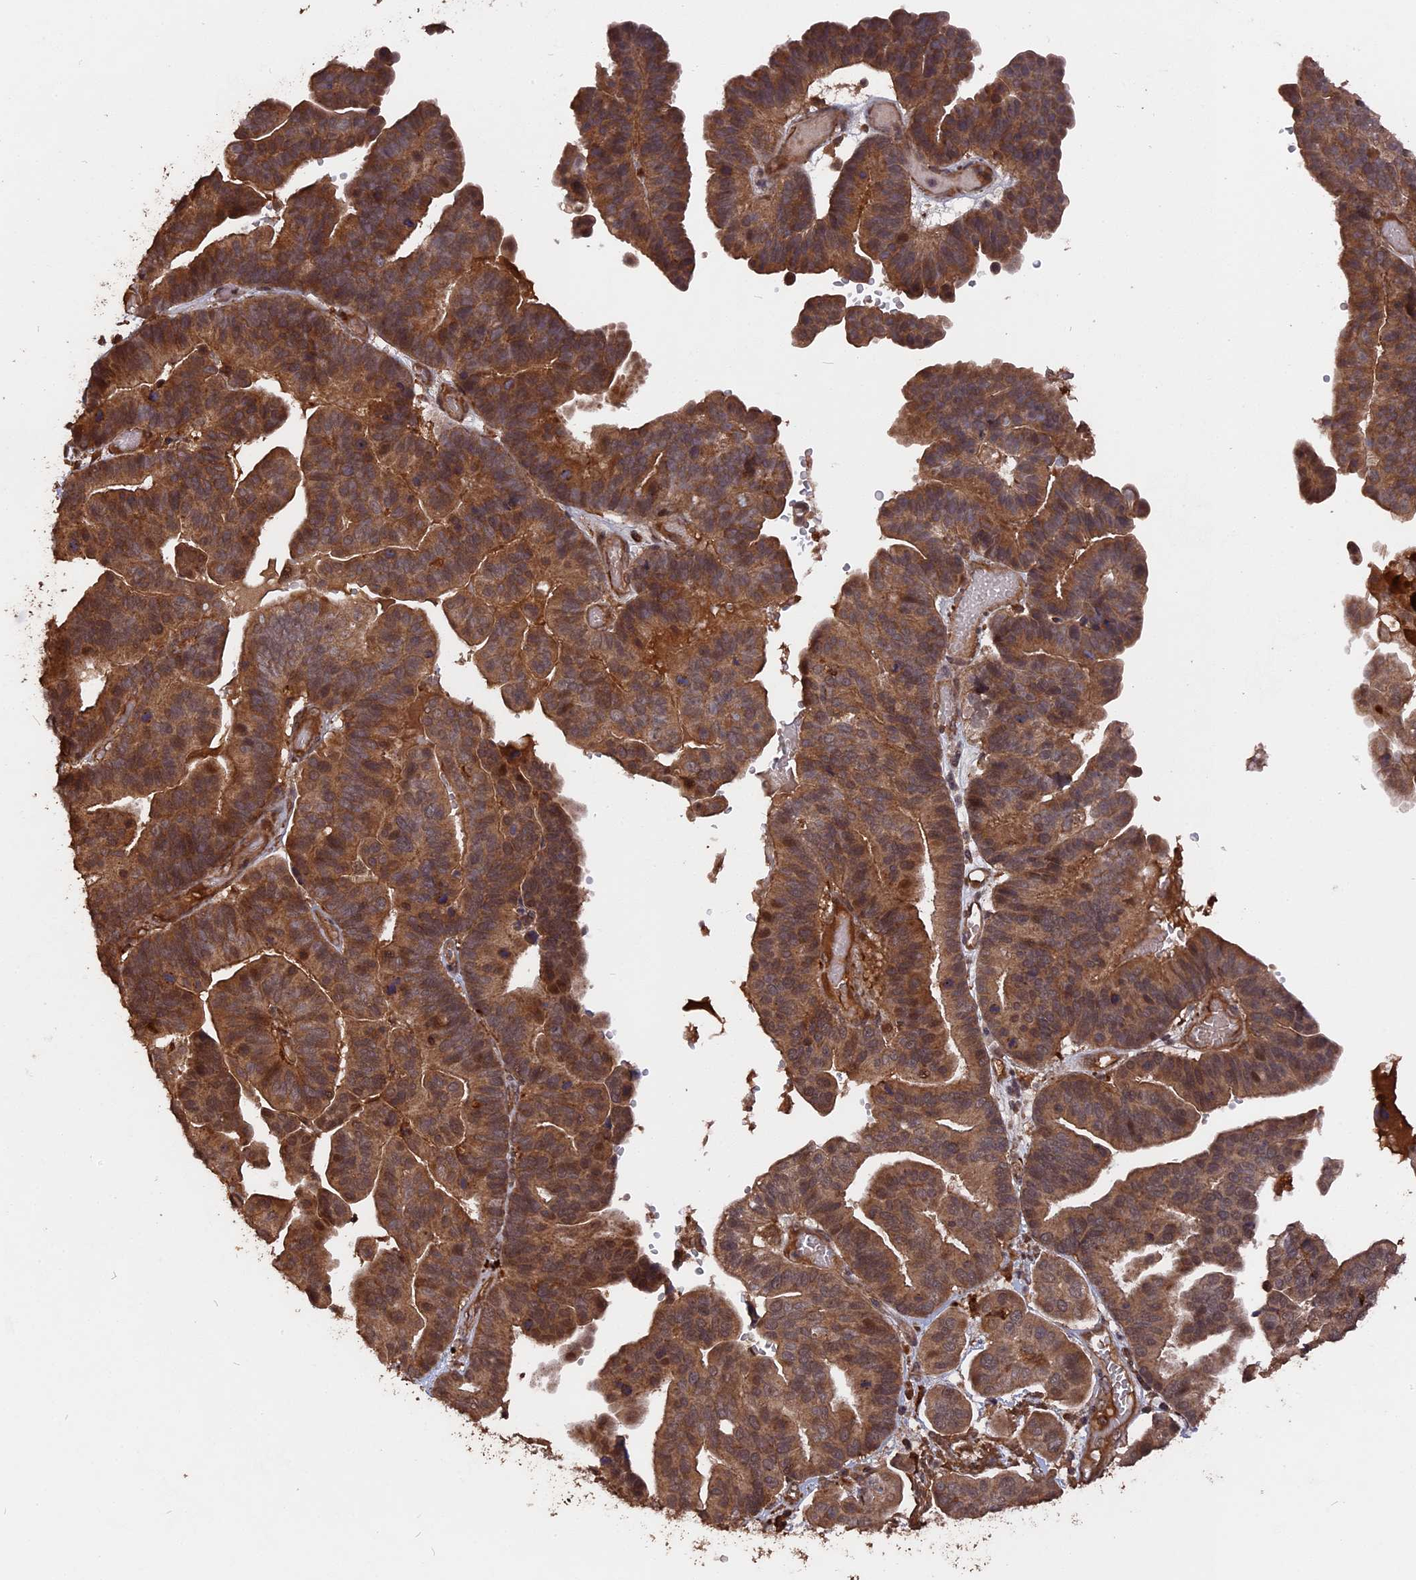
{"staining": {"intensity": "moderate", "quantity": ">75%", "location": "cytoplasmic/membranous,nuclear"}, "tissue": "ovarian cancer", "cell_type": "Tumor cells", "image_type": "cancer", "snomed": [{"axis": "morphology", "description": "Cystadenocarcinoma, serous, NOS"}, {"axis": "topography", "description": "Ovary"}], "caption": "This is an image of immunohistochemistry staining of serous cystadenocarcinoma (ovarian), which shows moderate staining in the cytoplasmic/membranous and nuclear of tumor cells.", "gene": "TELO2", "patient": {"sex": "female", "age": 56}}